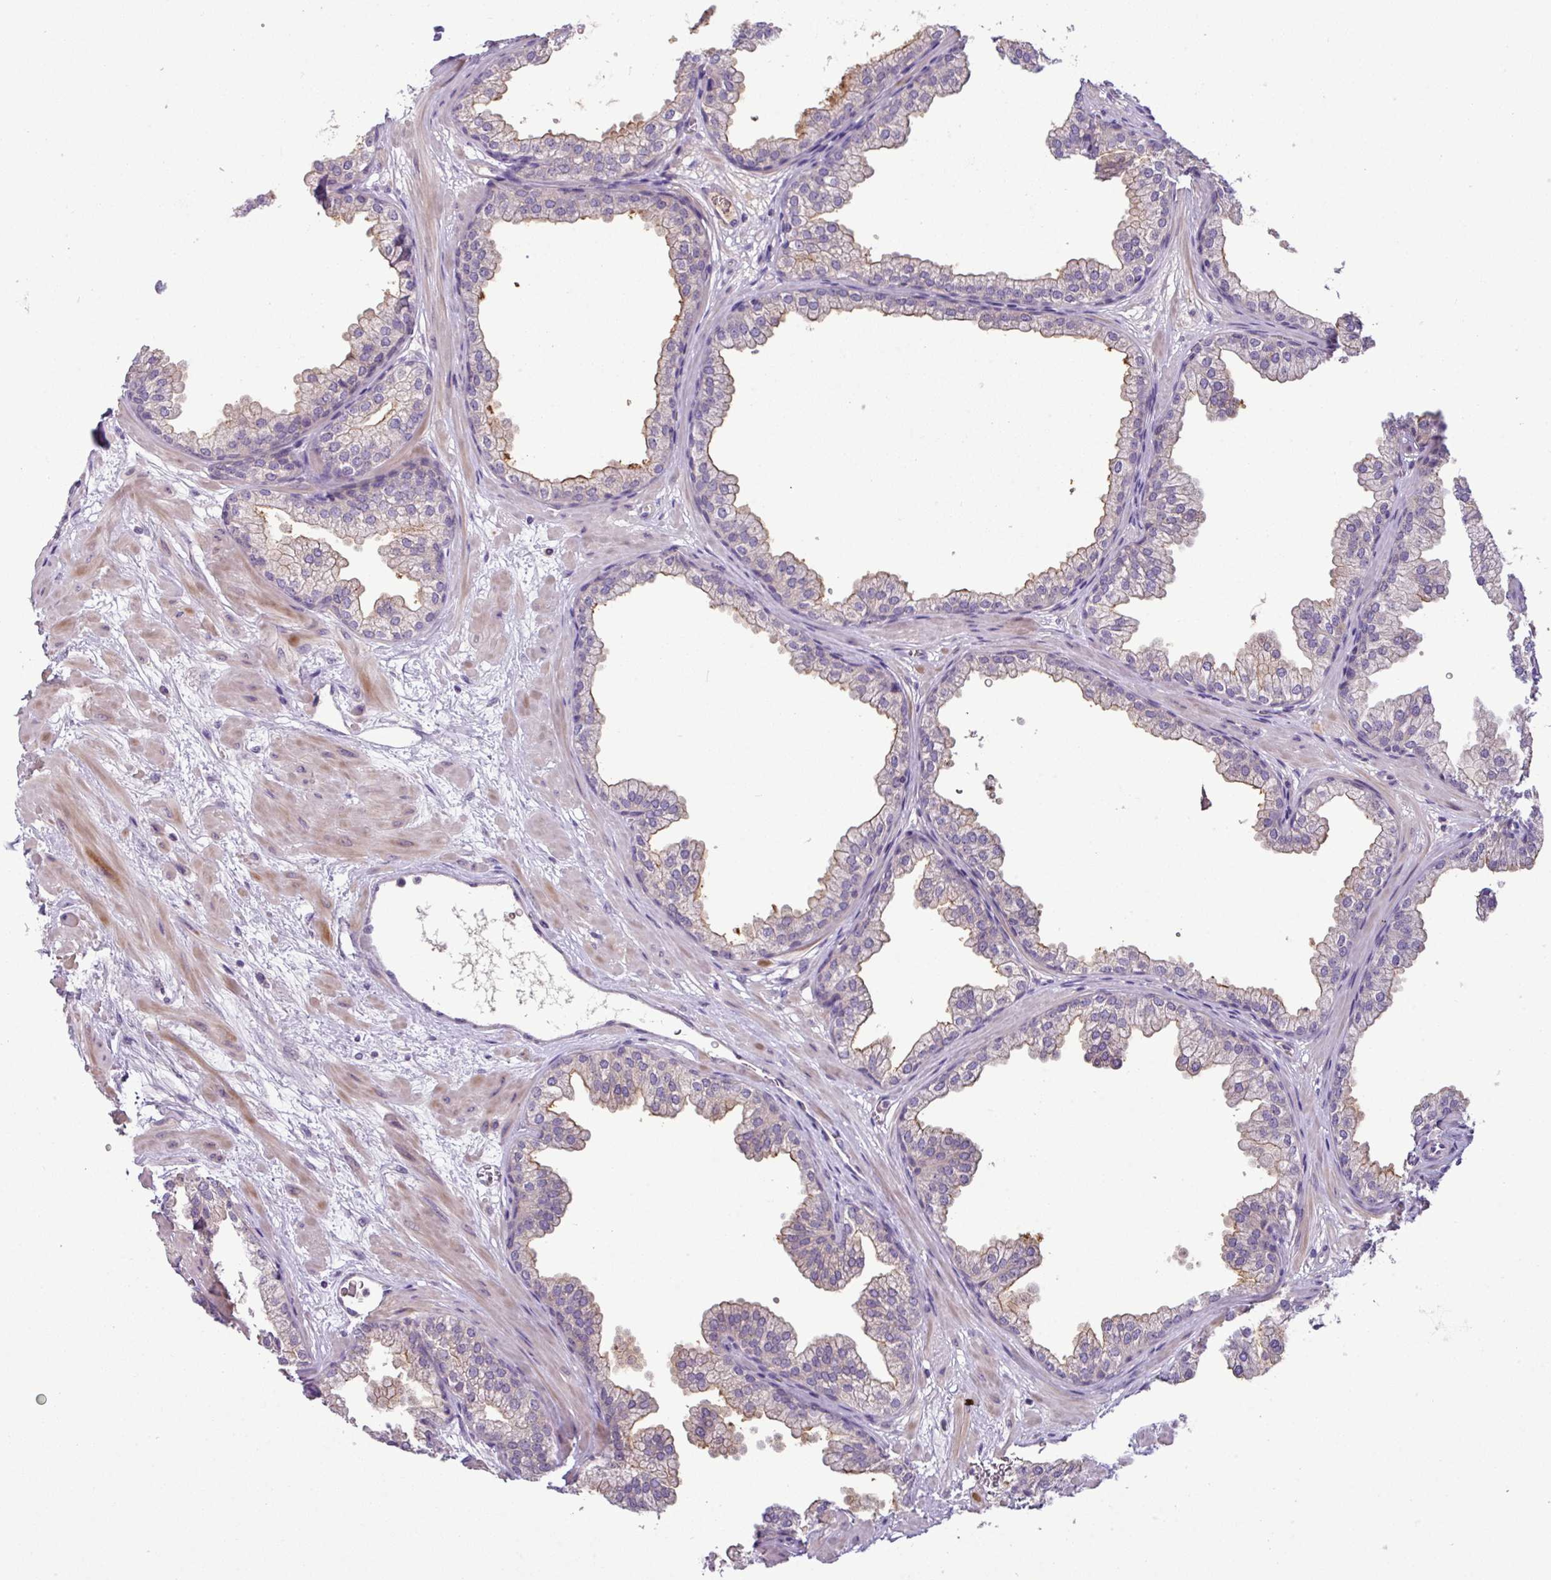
{"staining": {"intensity": "weak", "quantity": "25%-75%", "location": "cytoplasmic/membranous"}, "tissue": "prostate", "cell_type": "Glandular cells", "image_type": "normal", "snomed": [{"axis": "morphology", "description": "Normal tissue, NOS"}, {"axis": "topography", "description": "Prostate"}], "caption": "Prostate stained with a brown dye displays weak cytoplasmic/membranous positive expression in approximately 25%-75% of glandular cells.", "gene": "TMEM62", "patient": {"sex": "male", "age": 37}}